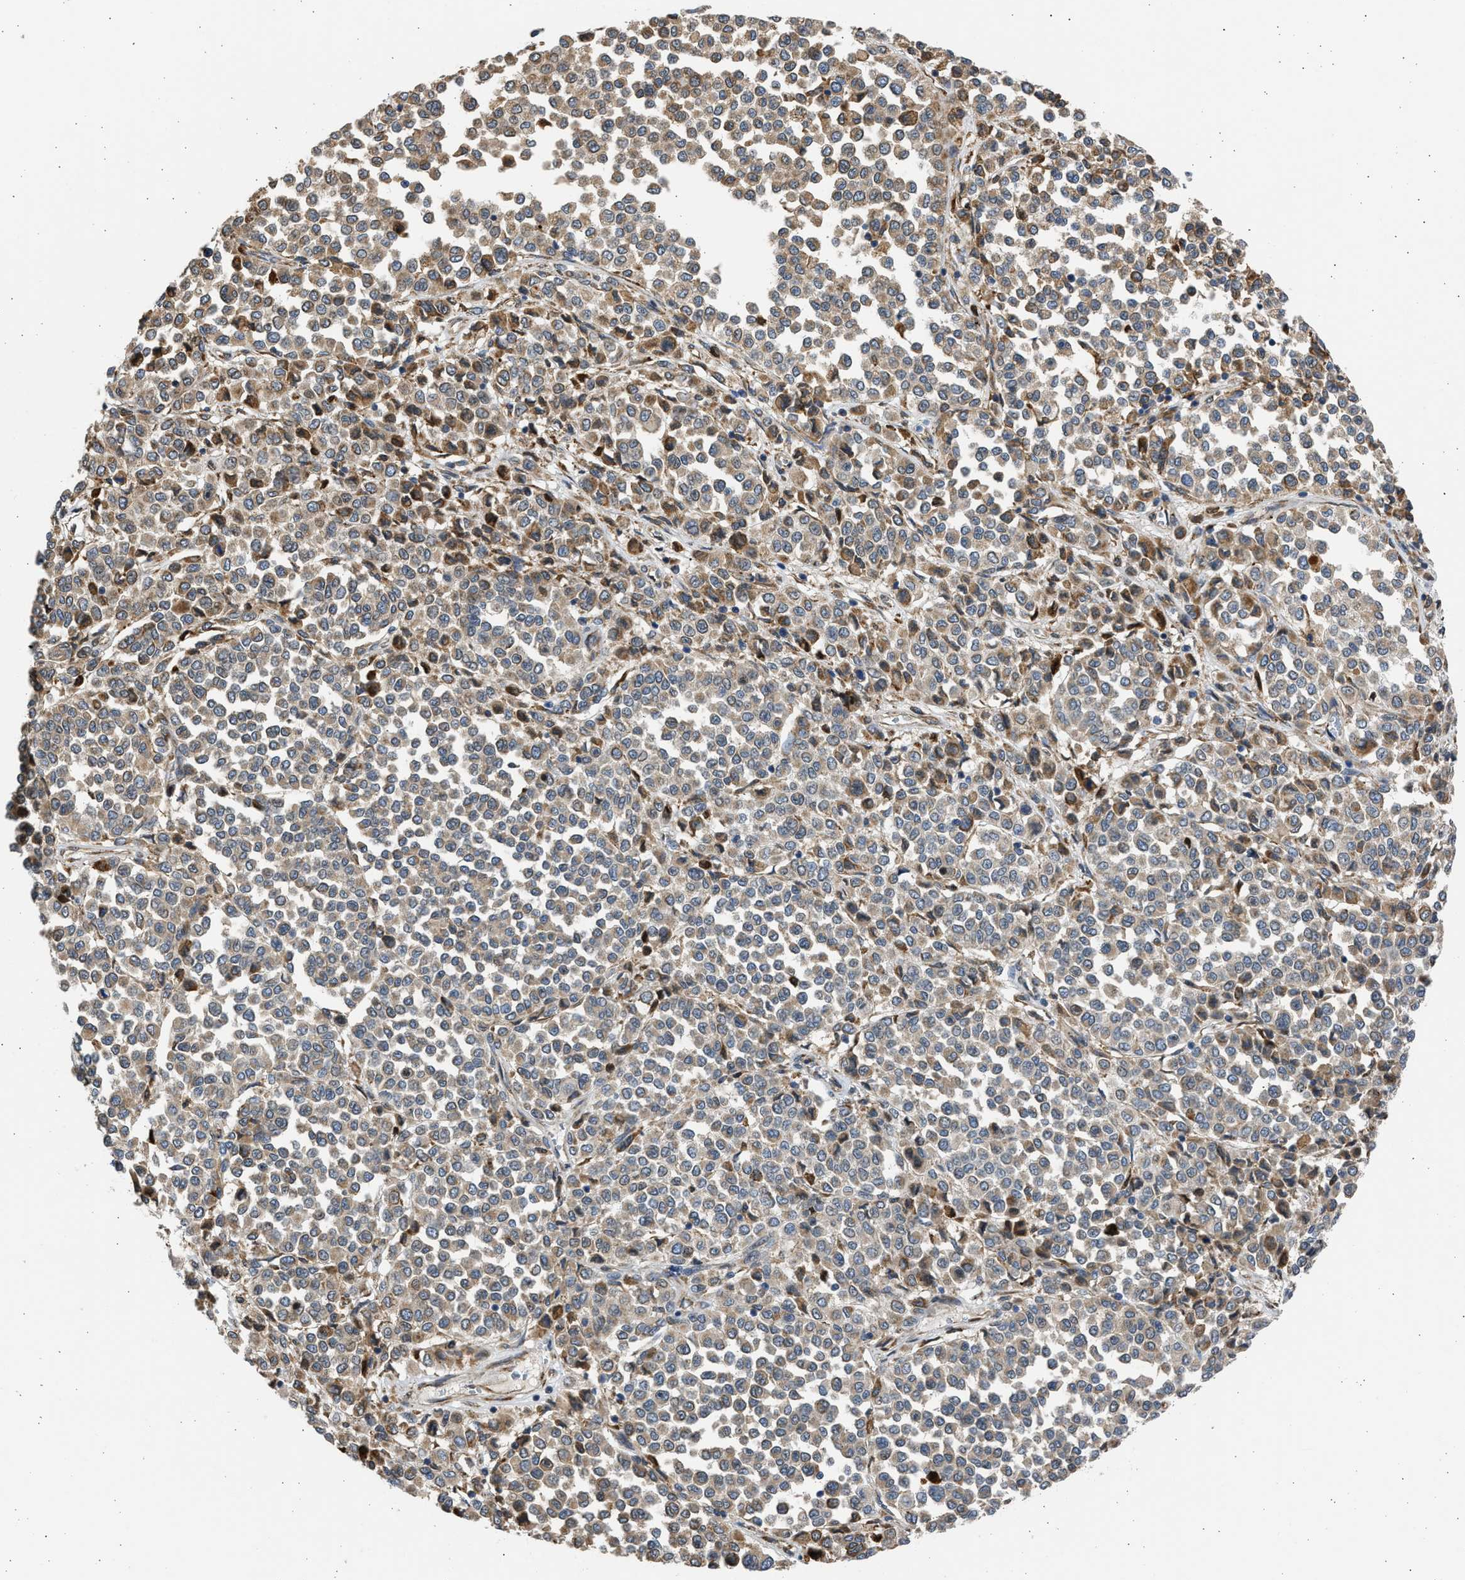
{"staining": {"intensity": "weak", "quantity": ">75%", "location": "cytoplasmic/membranous"}, "tissue": "melanoma", "cell_type": "Tumor cells", "image_type": "cancer", "snomed": [{"axis": "morphology", "description": "Malignant melanoma, Metastatic site"}, {"axis": "topography", "description": "Pancreas"}], "caption": "The photomicrograph exhibits a brown stain indicating the presence of a protein in the cytoplasmic/membranous of tumor cells in melanoma. (Stains: DAB (3,3'-diaminobenzidine) in brown, nuclei in blue, Microscopy: brightfield microscopy at high magnification).", "gene": "PLD2", "patient": {"sex": "female", "age": 30}}